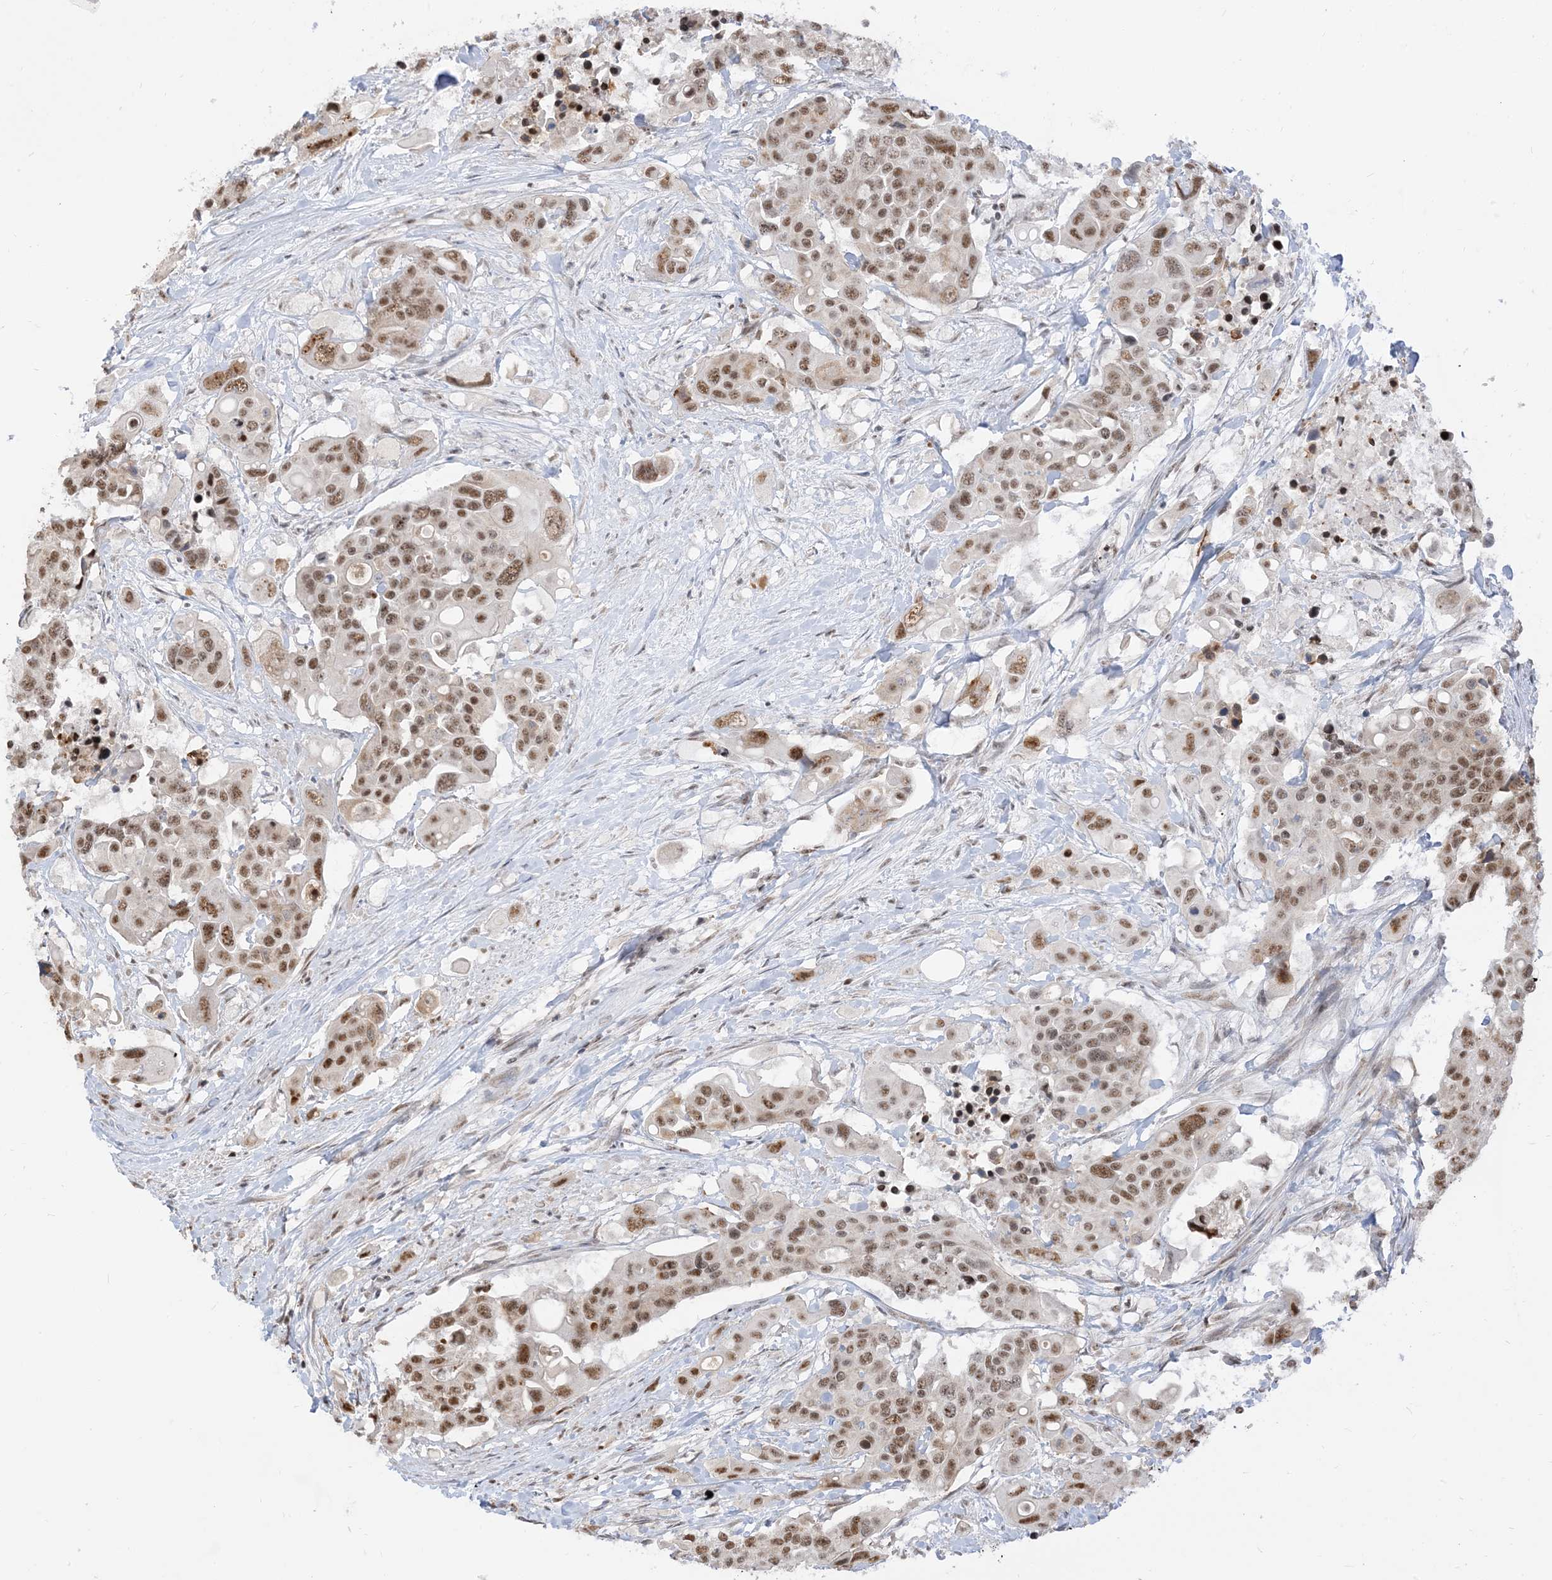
{"staining": {"intensity": "moderate", "quantity": ">75%", "location": "nuclear"}, "tissue": "colorectal cancer", "cell_type": "Tumor cells", "image_type": "cancer", "snomed": [{"axis": "morphology", "description": "Adenocarcinoma, NOS"}, {"axis": "topography", "description": "Colon"}], "caption": "Immunohistochemistry (IHC) staining of colorectal cancer, which shows medium levels of moderate nuclear expression in about >75% of tumor cells indicating moderate nuclear protein positivity. The staining was performed using DAB (3,3'-diaminobenzidine) (brown) for protein detection and nuclei were counterstained in hematoxylin (blue).", "gene": "ARGLU1", "patient": {"sex": "male", "age": 77}}